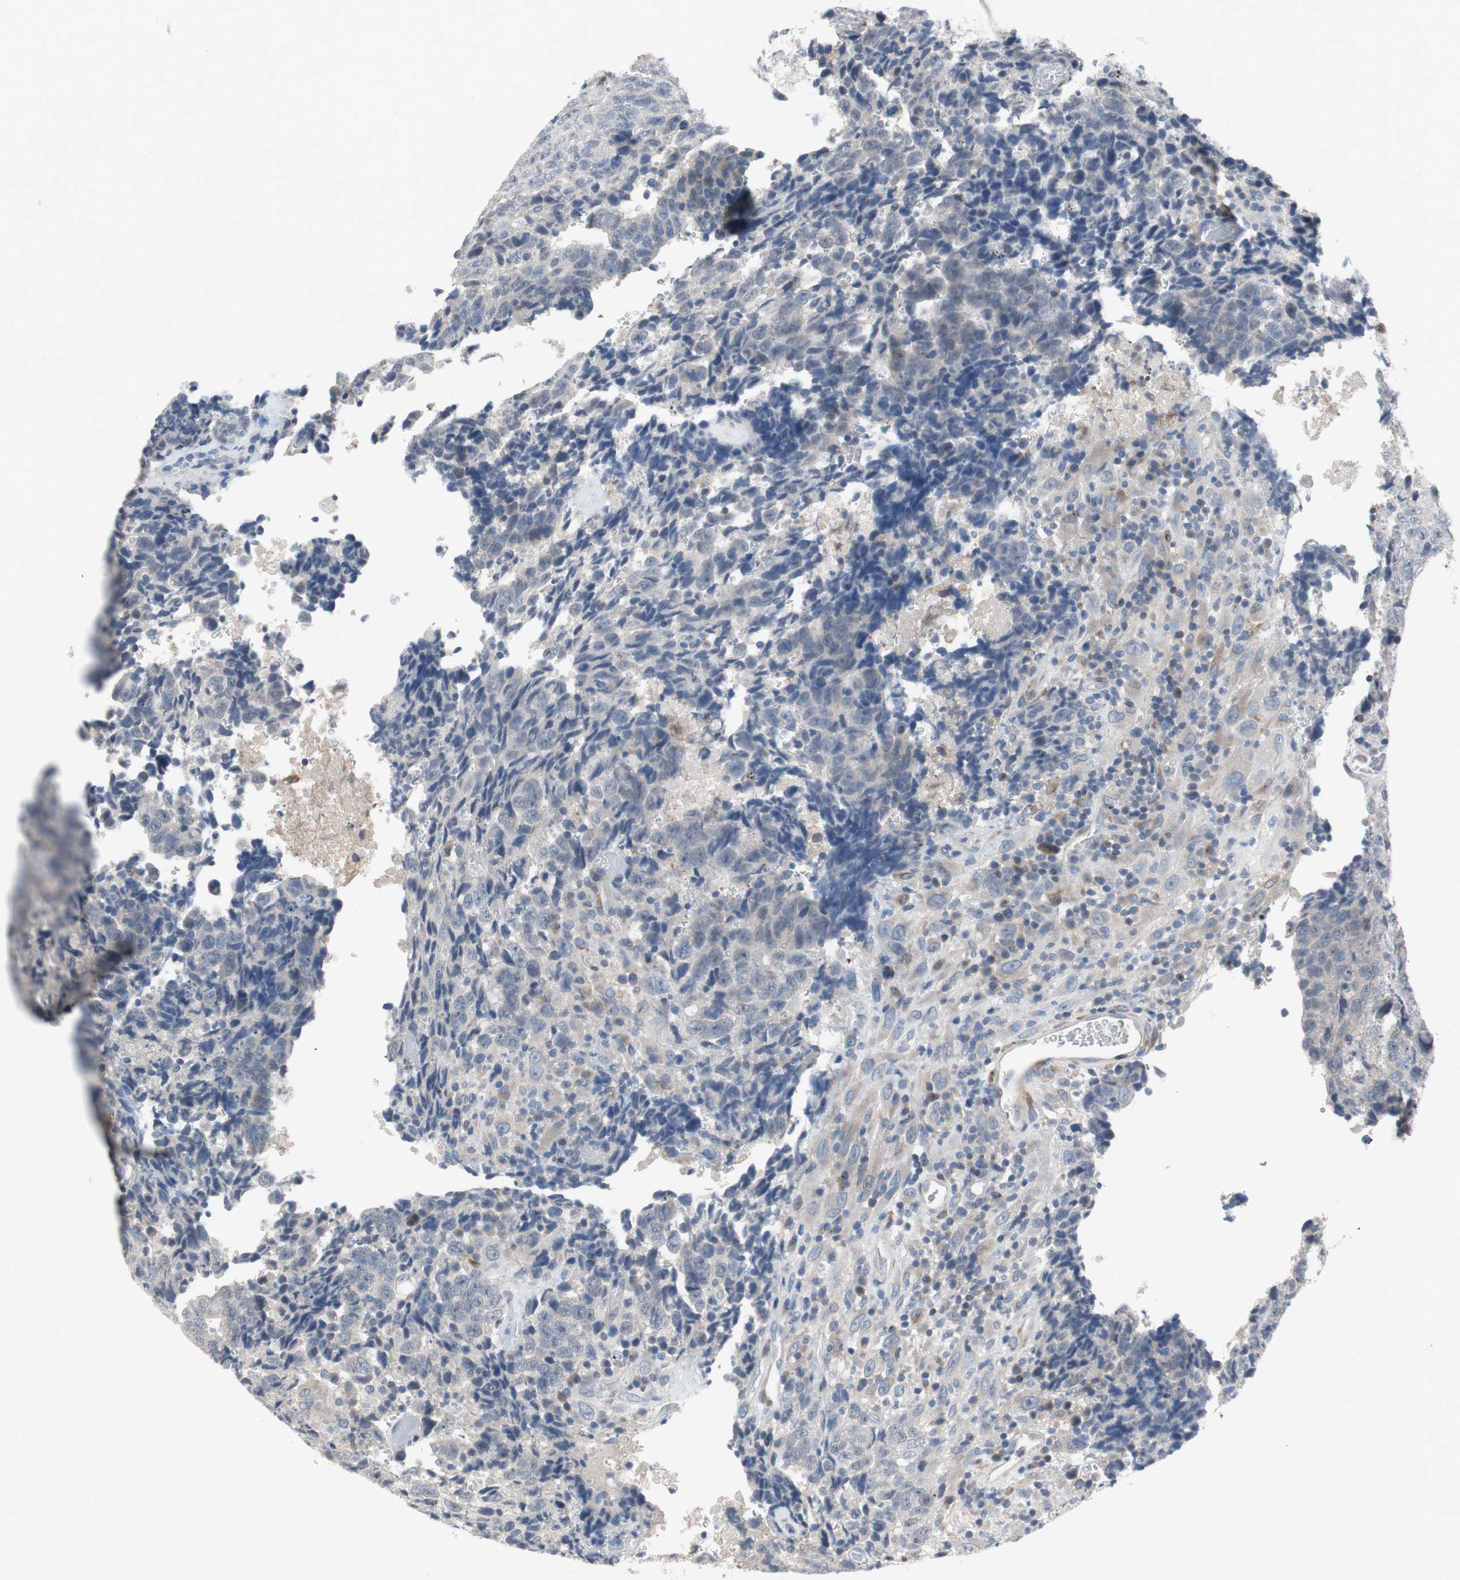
{"staining": {"intensity": "negative", "quantity": "none", "location": "none"}, "tissue": "testis cancer", "cell_type": "Tumor cells", "image_type": "cancer", "snomed": [{"axis": "morphology", "description": "Necrosis, NOS"}, {"axis": "morphology", "description": "Carcinoma, Embryonal, NOS"}, {"axis": "topography", "description": "Testis"}], "caption": "DAB (3,3'-diaminobenzidine) immunohistochemical staining of human testis cancer (embryonal carcinoma) reveals no significant positivity in tumor cells.", "gene": "MUTYH", "patient": {"sex": "male", "age": 19}}